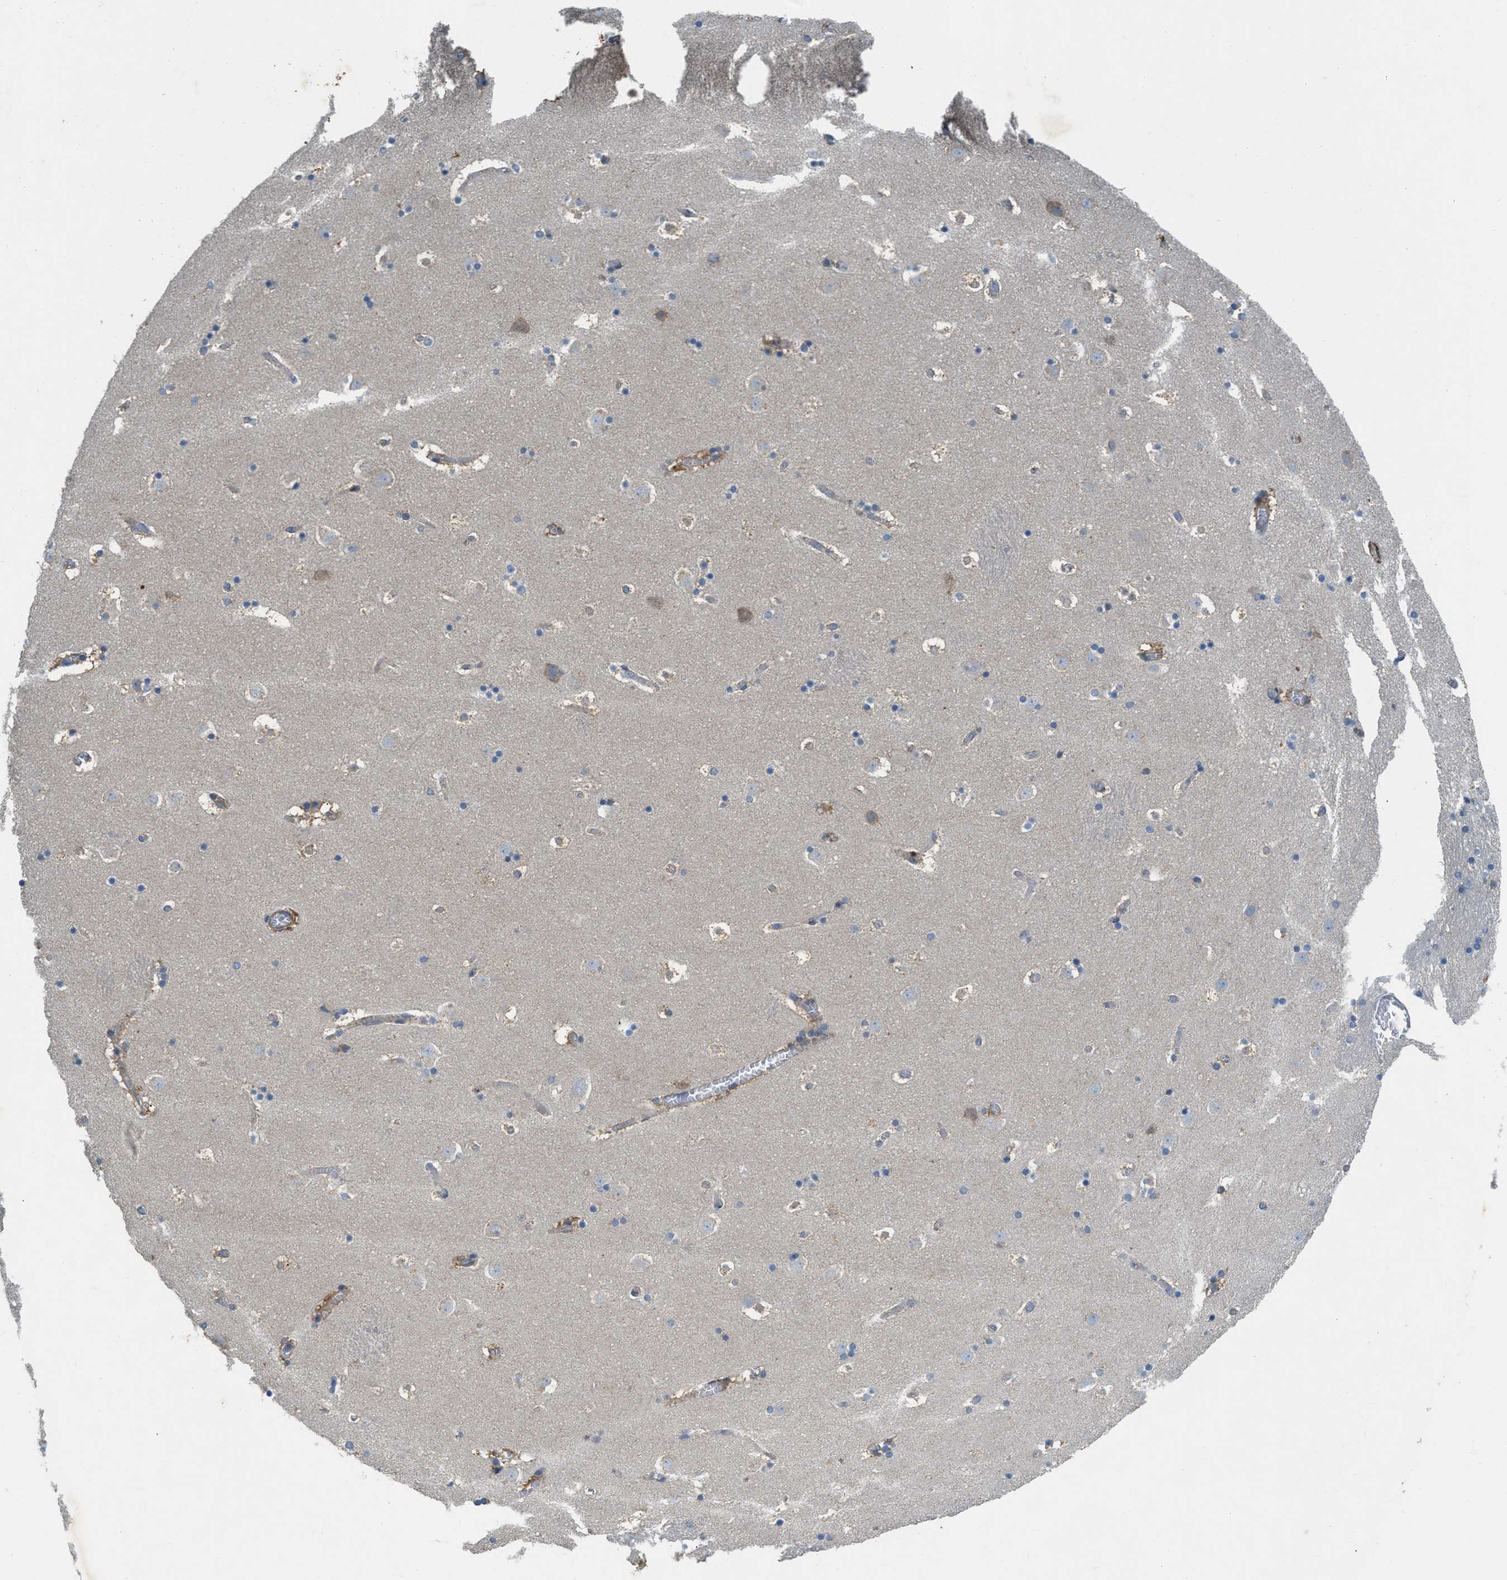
{"staining": {"intensity": "moderate", "quantity": "<25%", "location": "cytoplasmic/membranous"}, "tissue": "caudate", "cell_type": "Glial cells", "image_type": "normal", "snomed": [{"axis": "morphology", "description": "Normal tissue, NOS"}, {"axis": "topography", "description": "Lateral ventricle wall"}], "caption": "Human caudate stained with a brown dye exhibits moderate cytoplasmic/membranous positive positivity in about <25% of glial cells.", "gene": "TMEM68", "patient": {"sex": "male", "age": 45}}